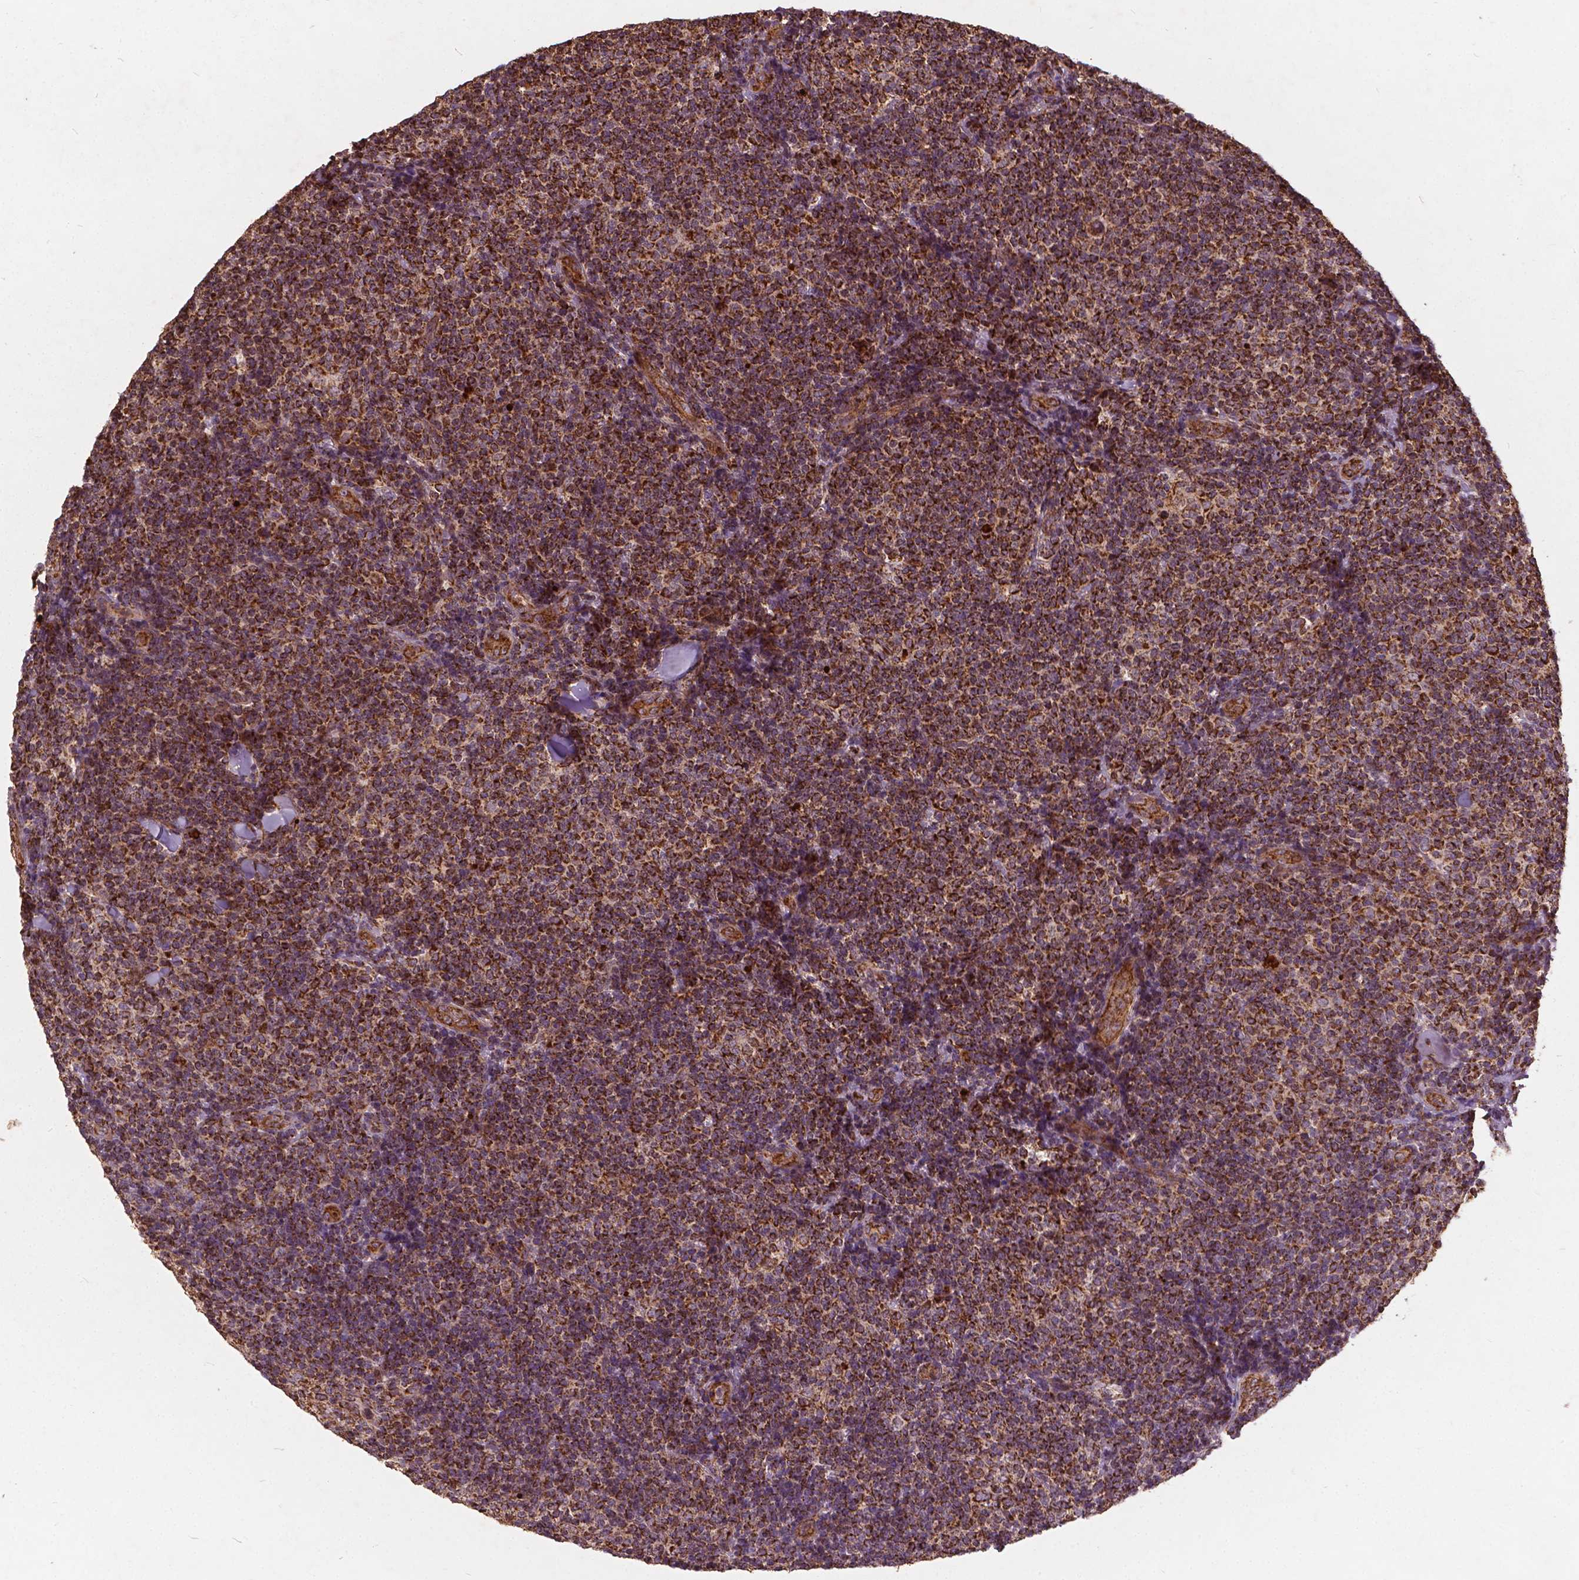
{"staining": {"intensity": "strong", "quantity": ">75%", "location": "cytoplasmic/membranous"}, "tissue": "lymphoma", "cell_type": "Tumor cells", "image_type": "cancer", "snomed": [{"axis": "morphology", "description": "Malignant lymphoma, non-Hodgkin's type, Low grade"}, {"axis": "topography", "description": "Lymph node"}], "caption": "The micrograph displays immunohistochemical staining of low-grade malignant lymphoma, non-Hodgkin's type. There is strong cytoplasmic/membranous positivity is seen in about >75% of tumor cells.", "gene": "UBXN2A", "patient": {"sex": "female", "age": 56}}